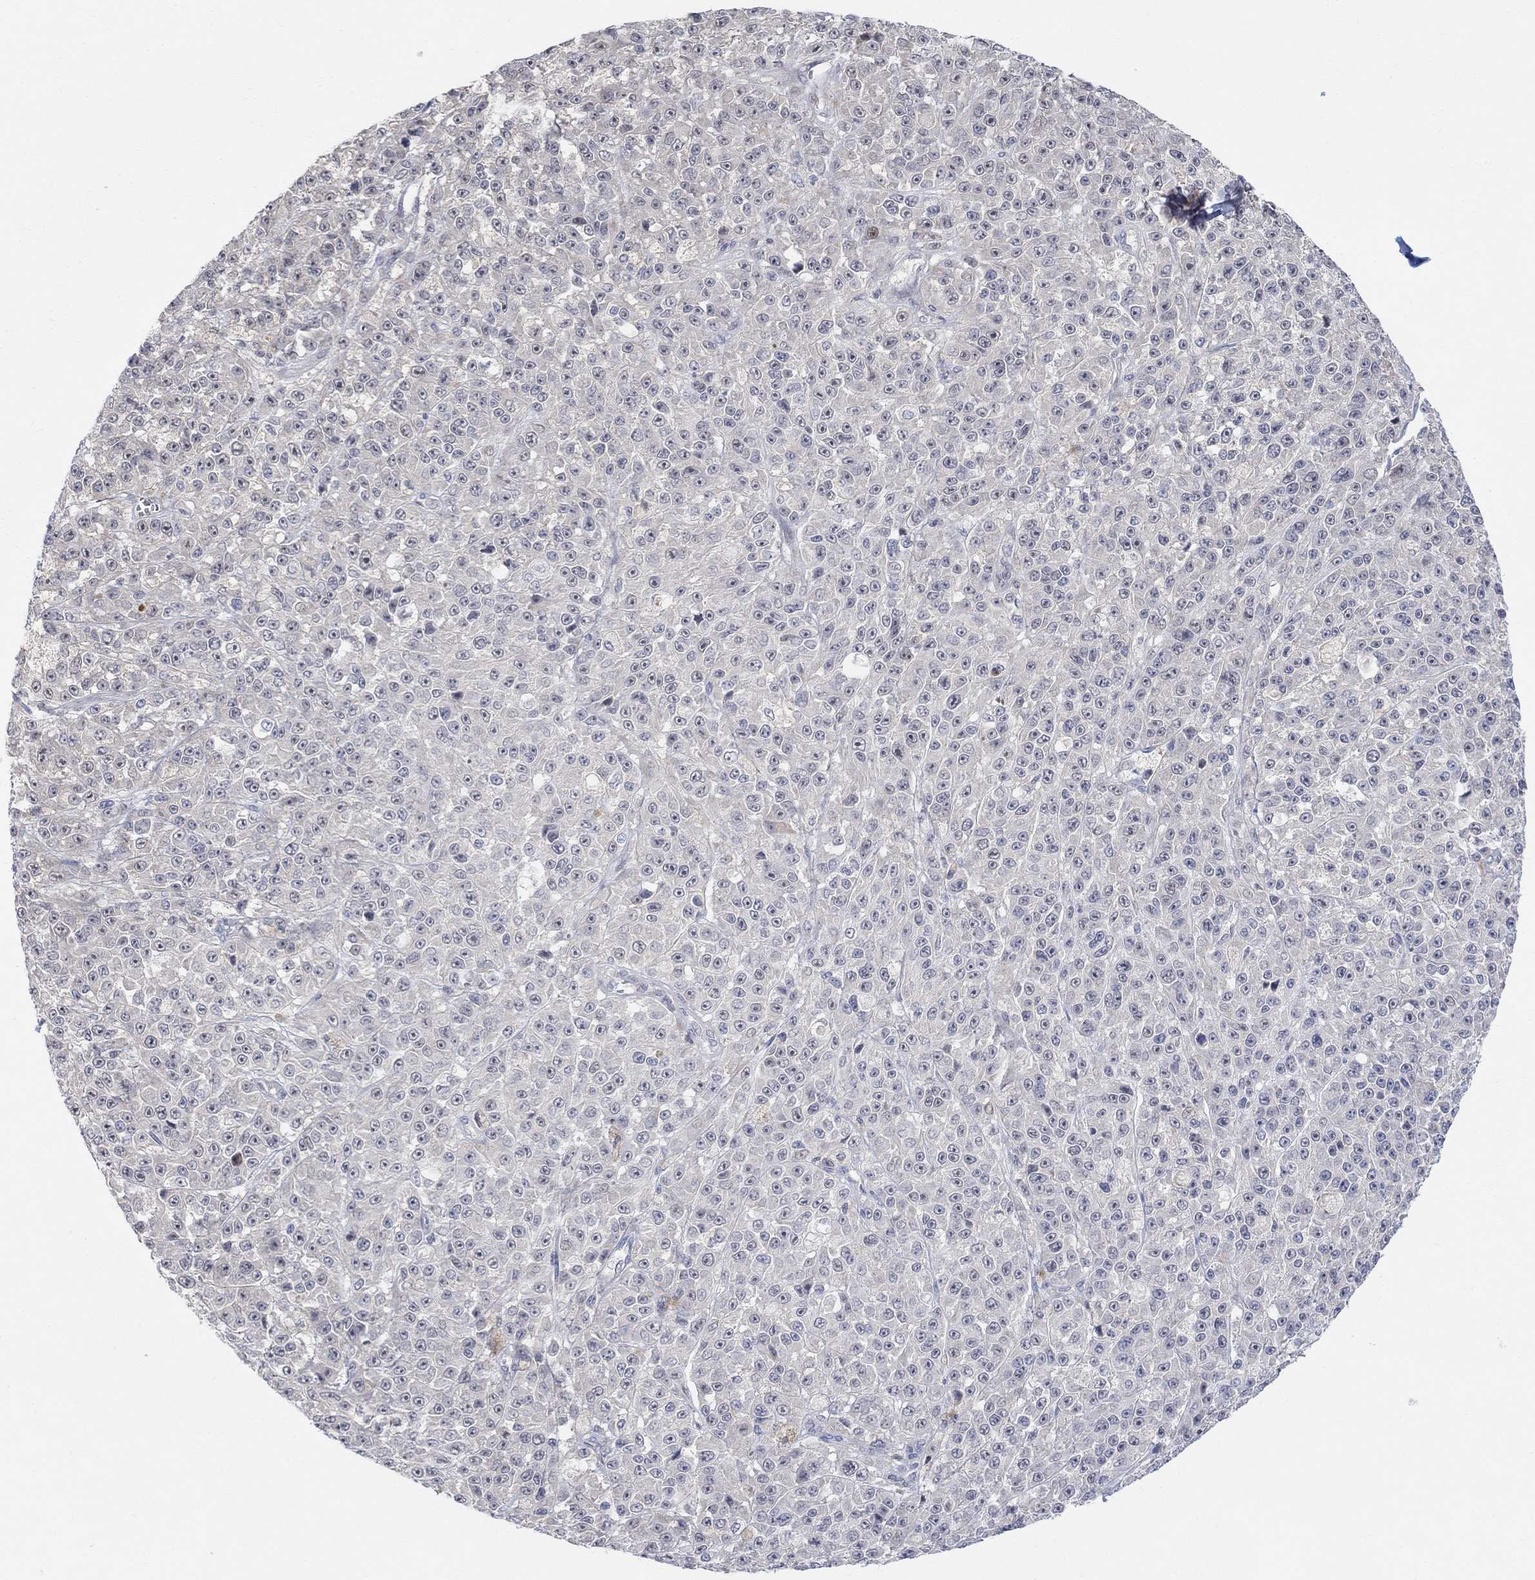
{"staining": {"intensity": "negative", "quantity": "none", "location": "none"}, "tissue": "melanoma", "cell_type": "Tumor cells", "image_type": "cancer", "snomed": [{"axis": "morphology", "description": "Malignant melanoma, NOS"}, {"axis": "topography", "description": "Skin"}], "caption": "Tumor cells are negative for protein expression in human melanoma.", "gene": "CNTF", "patient": {"sex": "female", "age": 58}}